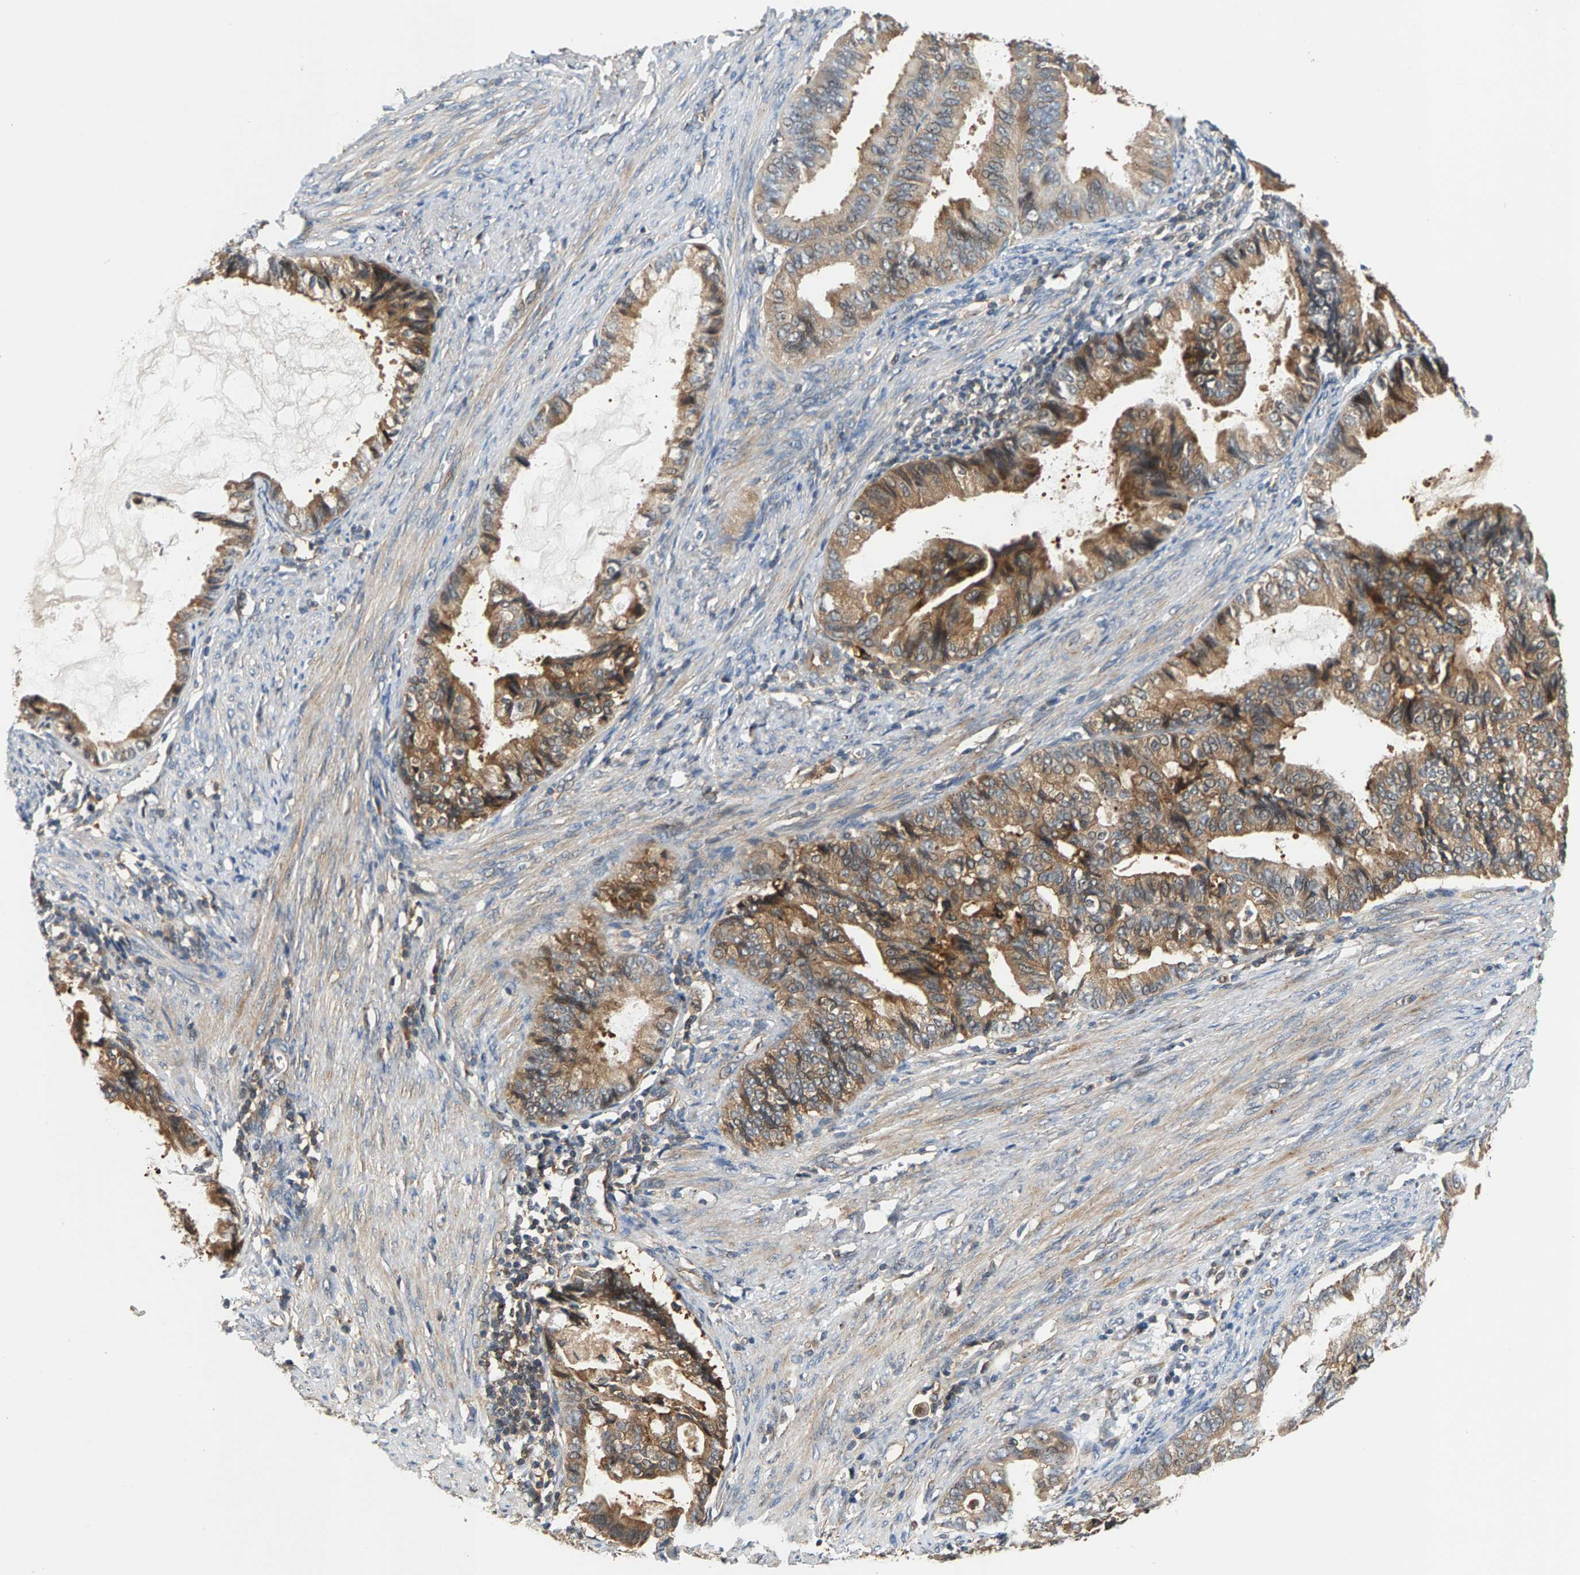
{"staining": {"intensity": "moderate", "quantity": ">75%", "location": "cytoplasmic/membranous"}, "tissue": "endometrial cancer", "cell_type": "Tumor cells", "image_type": "cancer", "snomed": [{"axis": "morphology", "description": "Adenocarcinoma, NOS"}, {"axis": "topography", "description": "Endometrium"}], "caption": "IHC staining of endometrial adenocarcinoma, which reveals medium levels of moderate cytoplasmic/membranous staining in approximately >75% of tumor cells indicating moderate cytoplasmic/membranous protein positivity. The staining was performed using DAB (3,3'-diaminobenzidine) (brown) for protein detection and nuclei were counterstained in hematoxylin (blue).", "gene": "MAP2K5", "patient": {"sex": "female", "age": 86}}